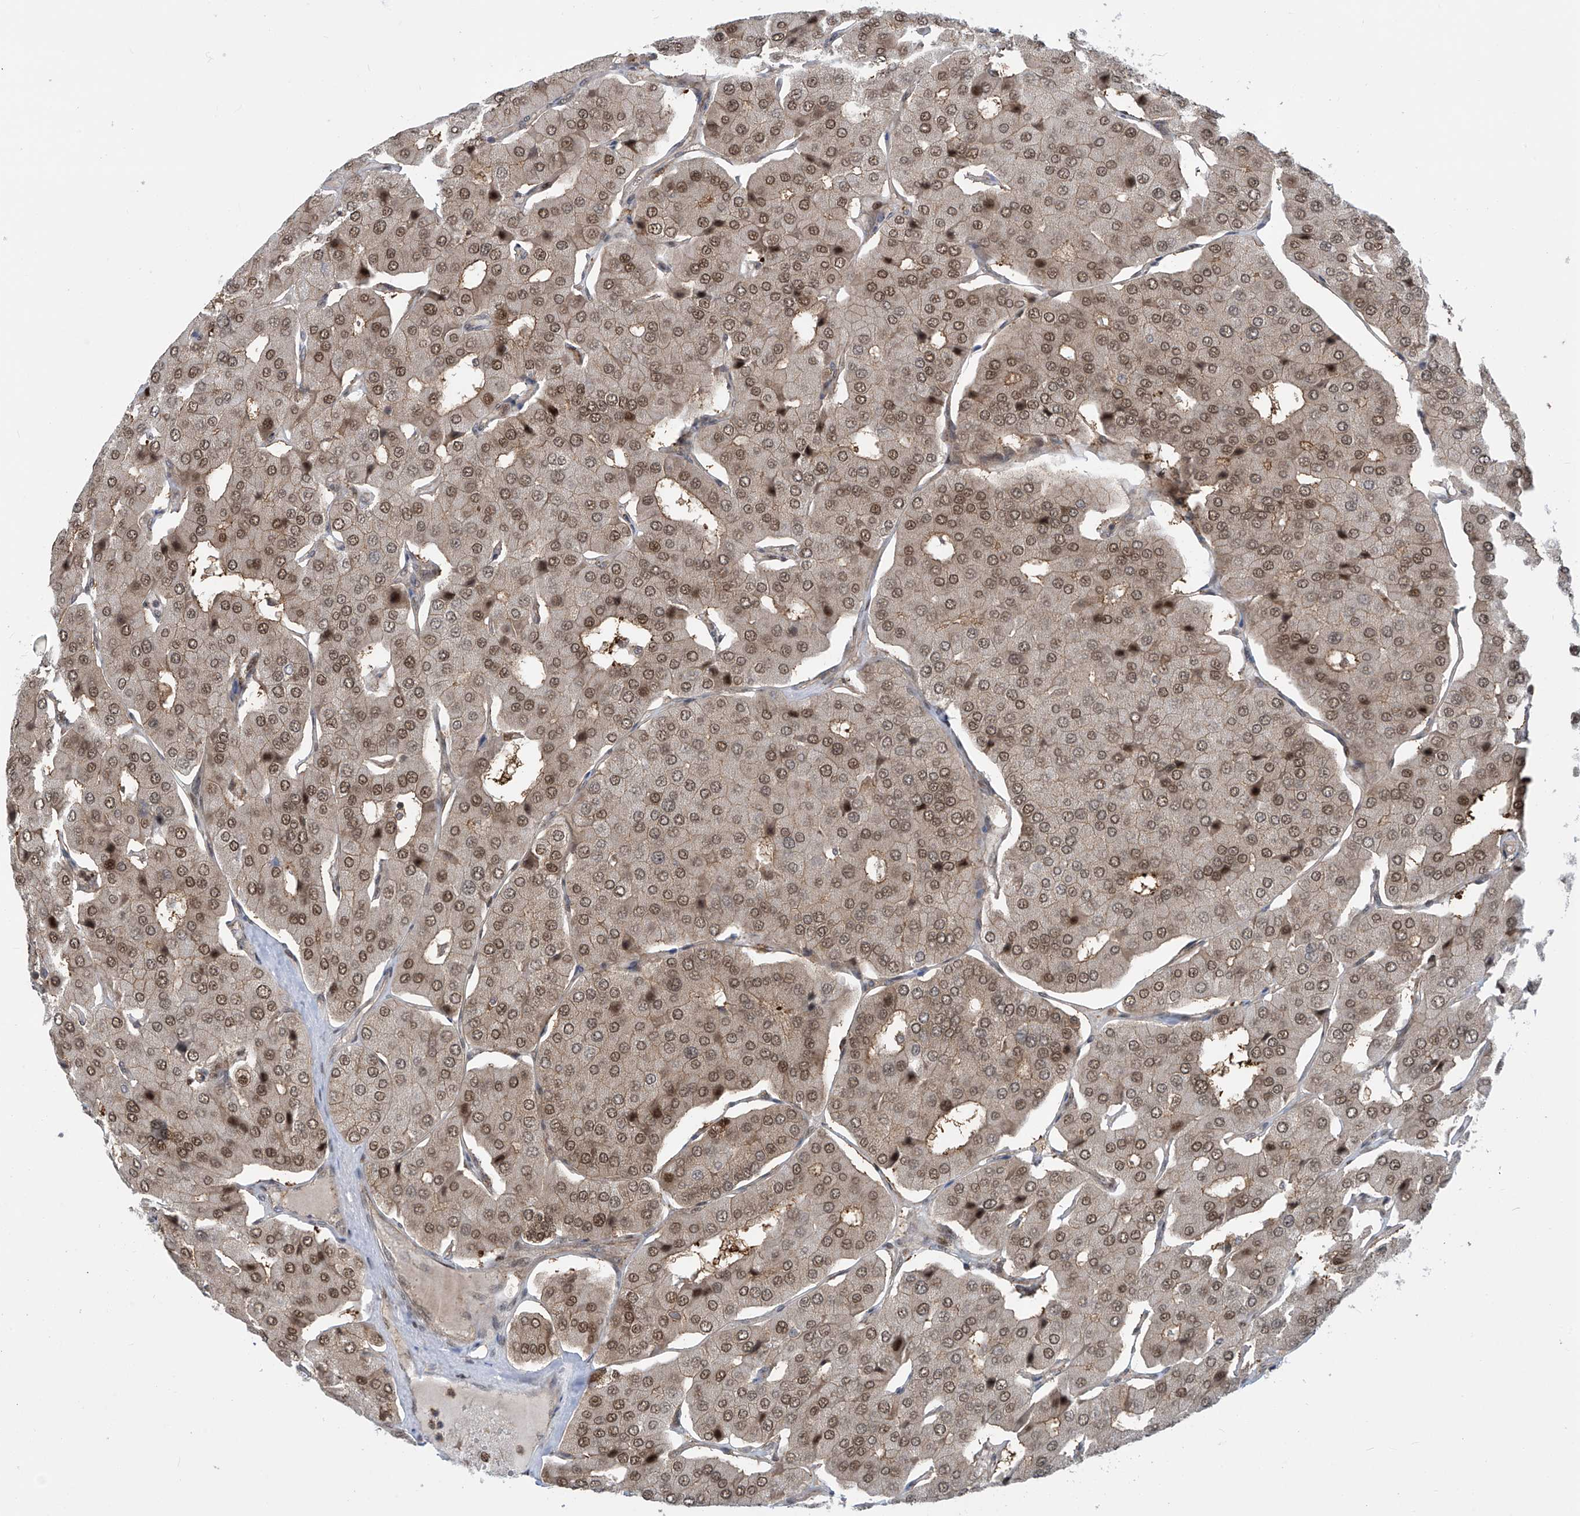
{"staining": {"intensity": "moderate", "quantity": ">75%", "location": "cytoplasmic/membranous,nuclear"}, "tissue": "parathyroid gland", "cell_type": "Glandular cells", "image_type": "normal", "snomed": [{"axis": "morphology", "description": "Normal tissue, NOS"}, {"axis": "morphology", "description": "Adenoma, NOS"}, {"axis": "topography", "description": "Parathyroid gland"}], "caption": "Brown immunohistochemical staining in normal human parathyroid gland displays moderate cytoplasmic/membranous,nuclear staining in approximately >75% of glandular cells.", "gene": "LAGE3", "patient": {"sex": "female", "age": 86}}